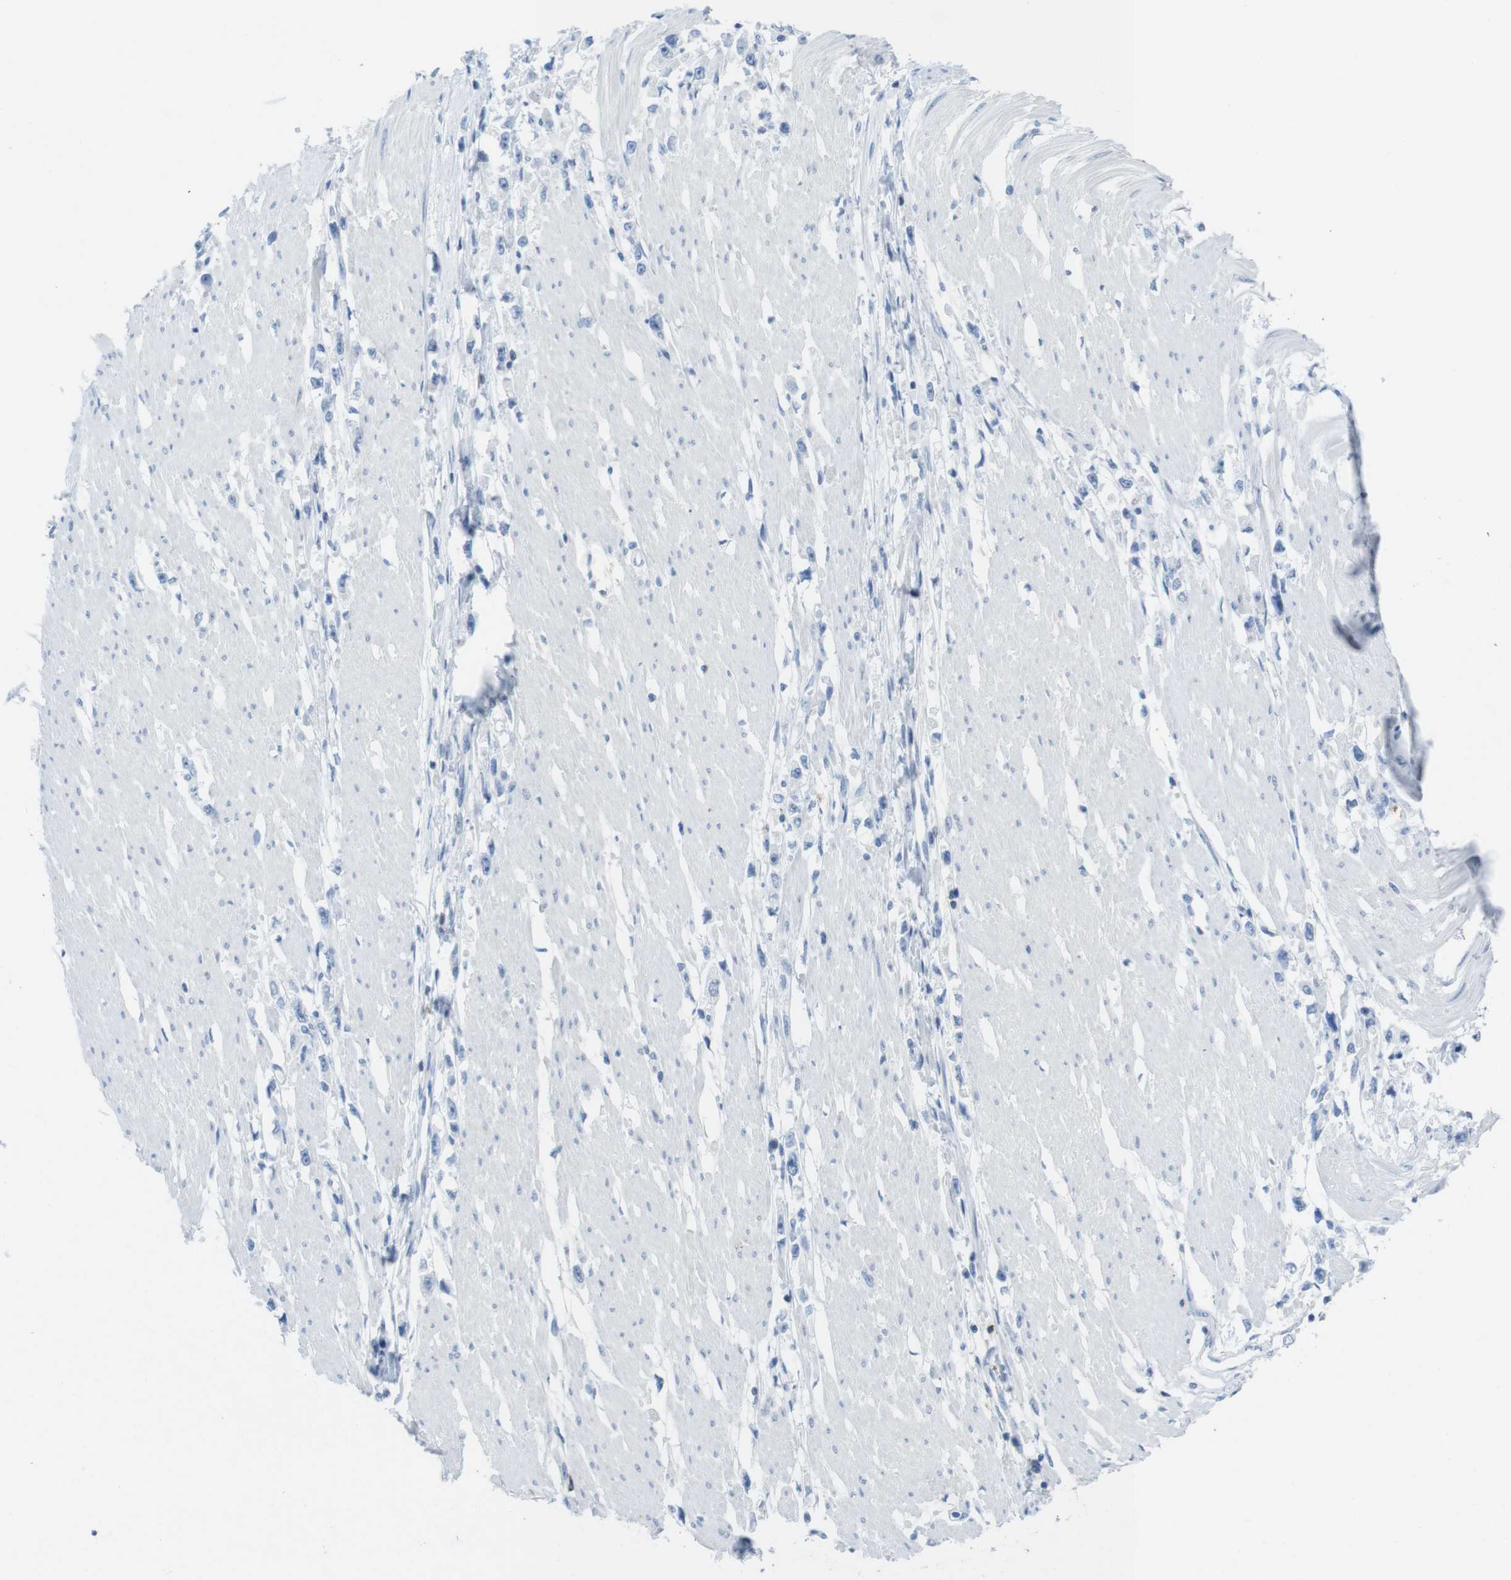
{"staining": {"intensity": "negative", "quantity": "none", "location": "none"}, "tissue": "stomach cancer", "cell_type": "Tumor cells", "image_type": "cancer", "snomed": [{"axis": "morphology", "description": "Adenocarcinoma, NOS"}, {"axis": "topography", "description": "Stomach"}], "caption": "The immunohistochemistry (IHC) photomicrograph has no significant positivity in tumor cells of adenocarcinoma (stomach) tissue.", "gene": "CD5", "patient": {"sex": "female", "age": 59}}